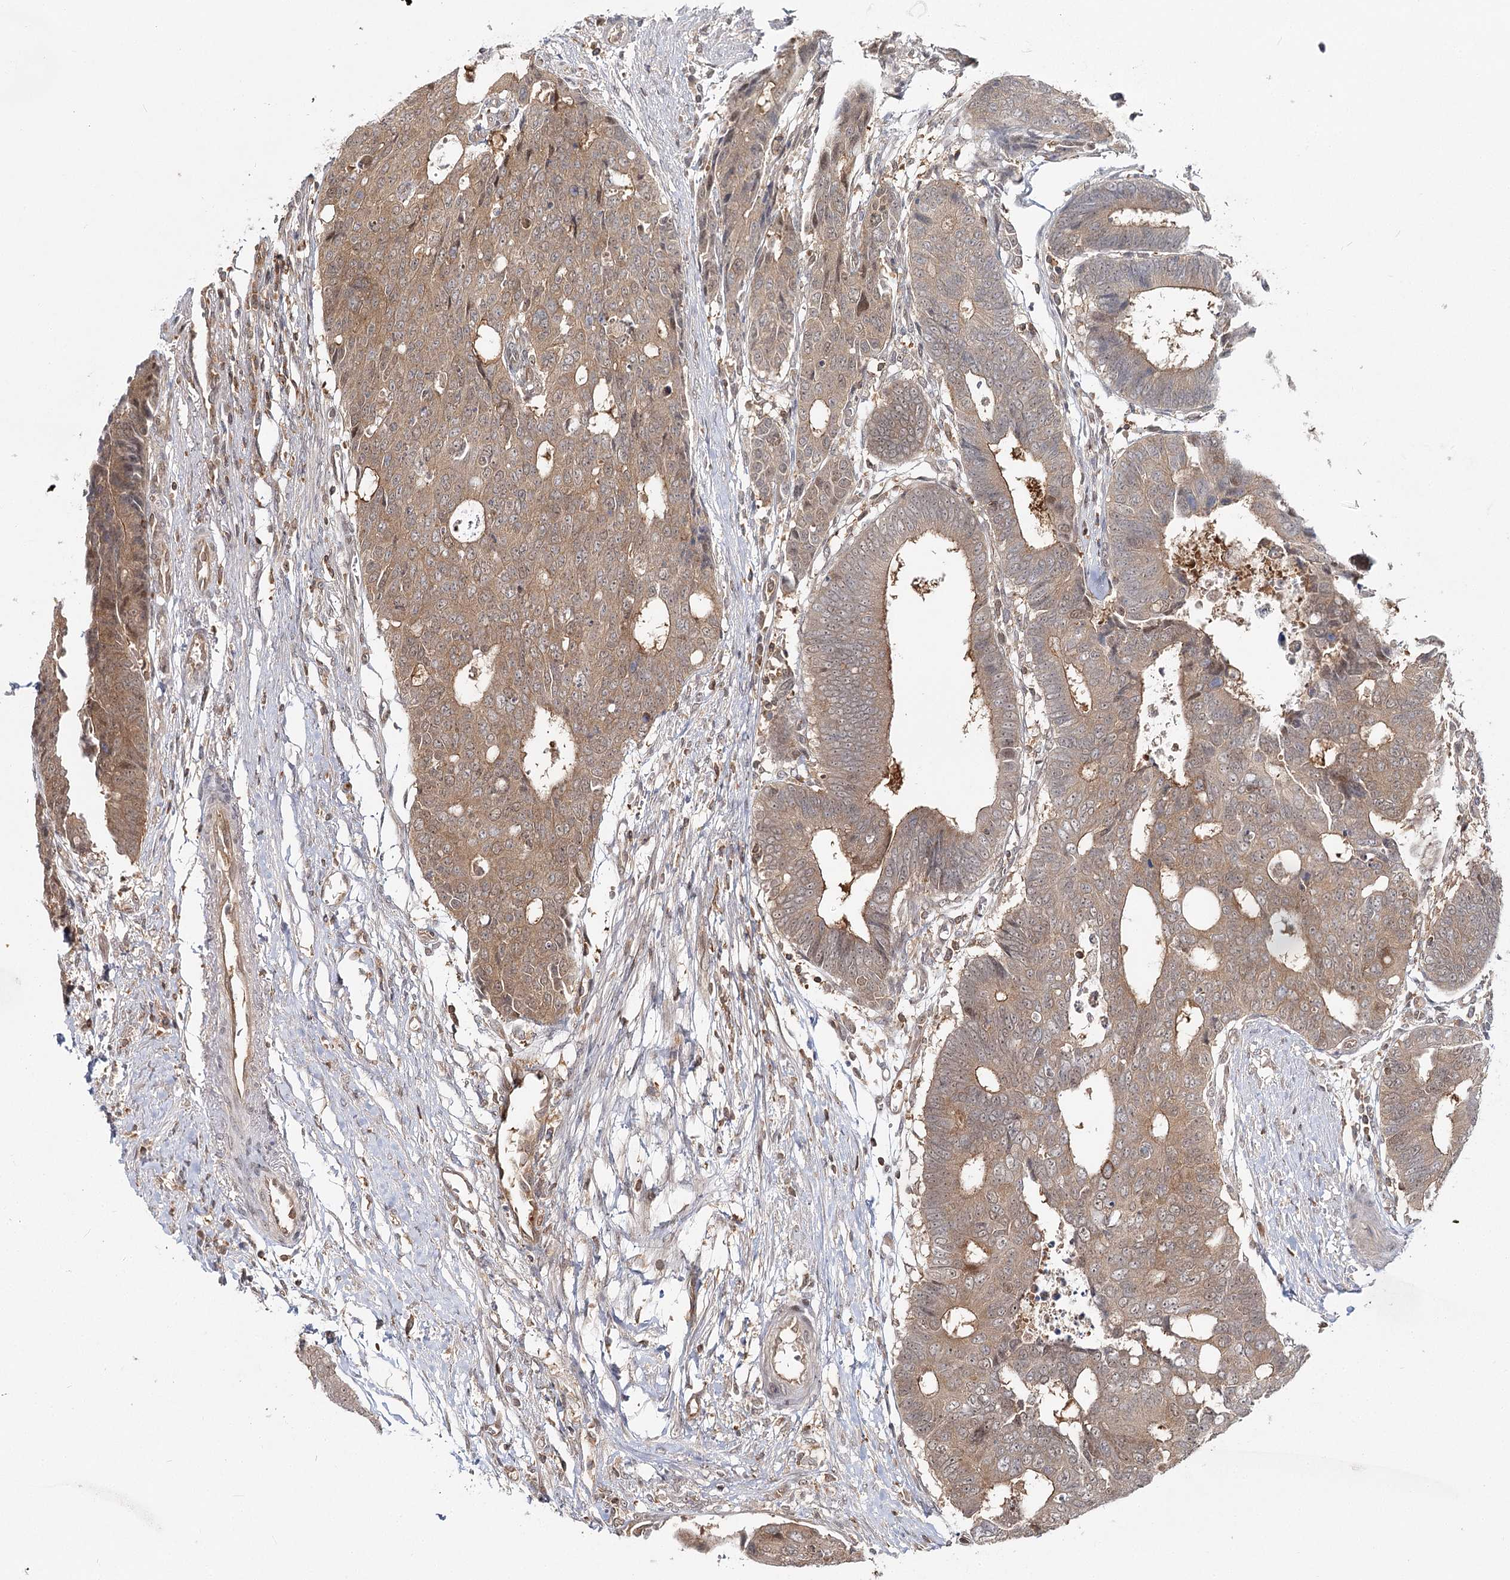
{"staining": {"intensity": "moderate", "quantity": ">75%", "location": "cytoplasmic/membranous"}, "tissue": "colorectal cancer", "cell_type": "Tumor cells", "image_type": "cancer", "snomed": [{"axis": "morphology", "description": "Adenocarcinoma, NOS"}, {"axis": "topography", "description": "Rectum"}], "caption": "IHC (DAB) staining of human colorectal cancer (adenocarcinoma) reveals moderate cytoplasmic/membranous protein staining in about >75% of tumor cells. (IHC, brightfield microscopy, high magnification).", "gene": "FAM120B", "patient": {"sex": "male", "age": 84}}